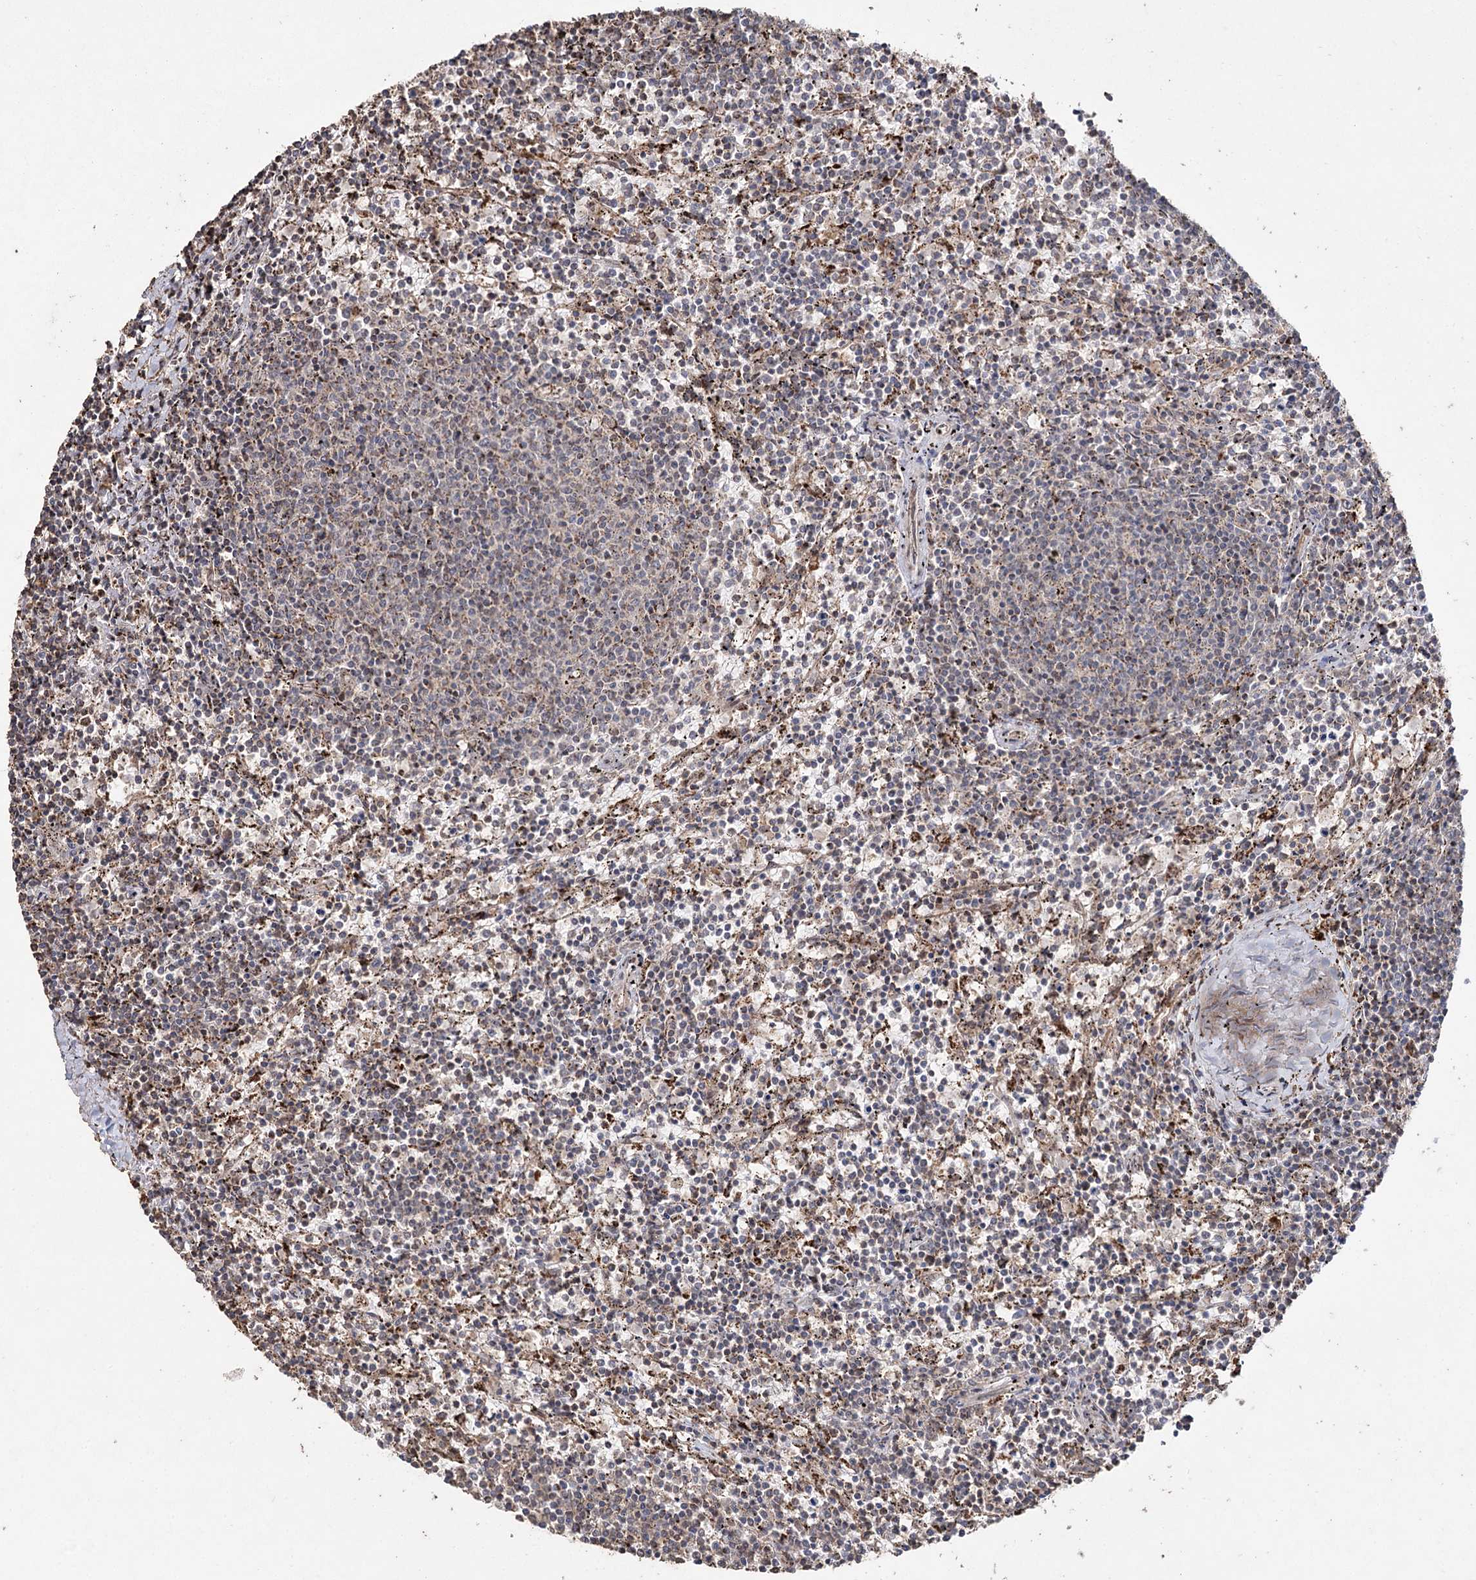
{"staining": {"intensity": "weak", "quantity": "<25%", "location": "cytoplasmic/membranous"}, "tissue": "lymphoma", "cell_type": "Tumor cells", "image_type": "cancer", "snomed": [{"axis": "morphology", "description": "Malignant lymphoma, non-Hodgkin's type, Low grade"}, {"axis": "topography", "description": "Spleen"}], "caption": "IHC histopathology image of neoplastic tissue: lymphoma stained with DAB reveals no significant protein staining in tumor cells.", "gene": "SLF2", "patient": {"sex": "female", "age": 50}}